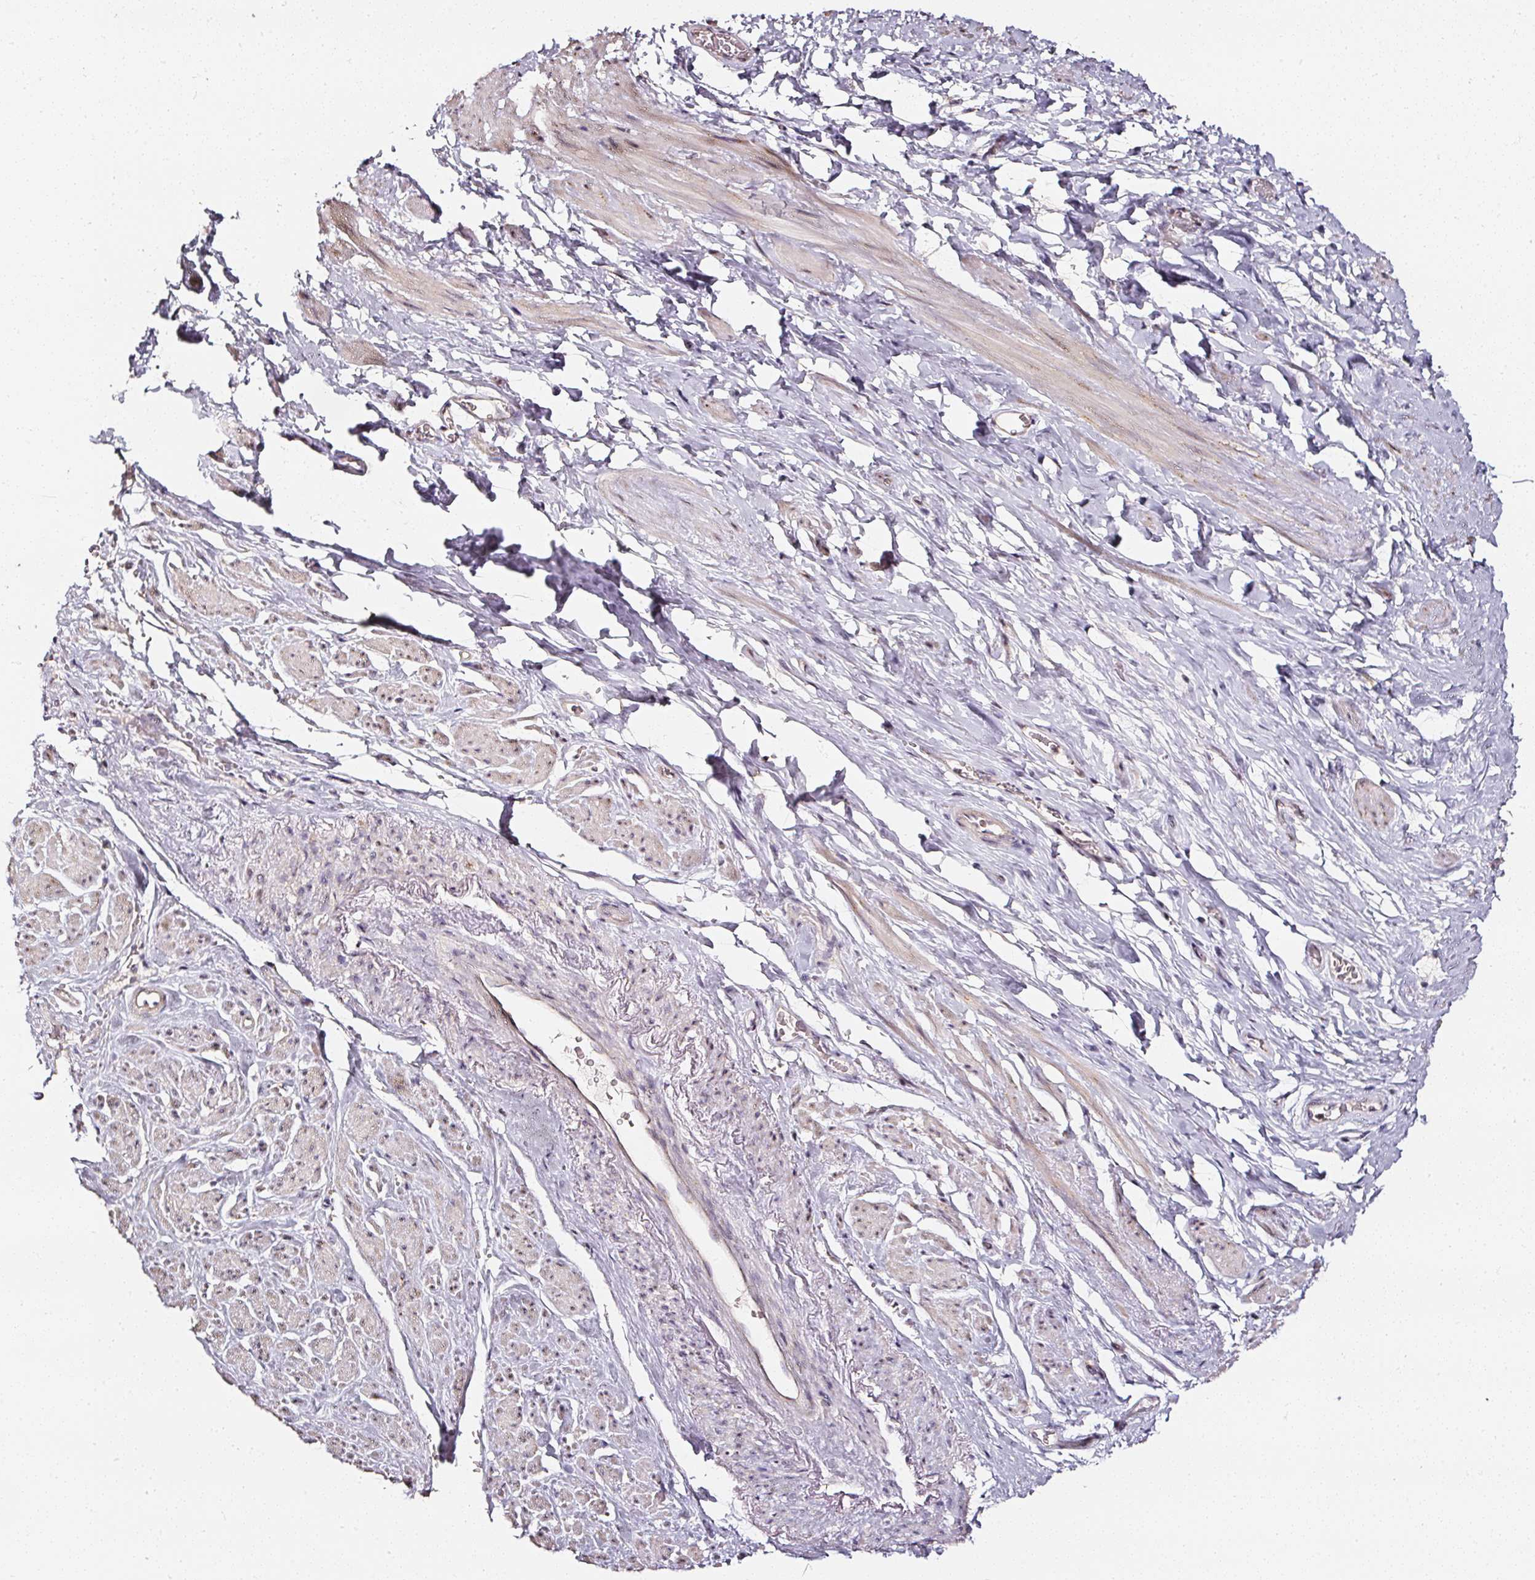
{"staining": {"intensity": "weak", "quantity": "25%-75%", "location": "cytoplasmic/membranous,nuclear"}, "tissue": "smooth muscle", "cell_type": "Smooth muscle cells", "image_type": "normal", "snomed": [{"axis": "morphology", "description": "Normal tissue, NOS"}, {"axis": "topography", "description": "Smooth muscle"}, {"axis": "topography", "description": "Peripheral nerve tissue"}], "caption": "Immunohistochemistry photomicrograph of unremarkable smooth muscle: human smooth muscle stained using IHC reveals low levels of weak protein expression localized specifically in the cytoplasmic/membranous,nuclear of smooth muscle cells, appearing as a cytoplasmic/membranous,nuclear brown color.", "gene": "NTRK1", "patient": {"sex": "male", "age": 69}}